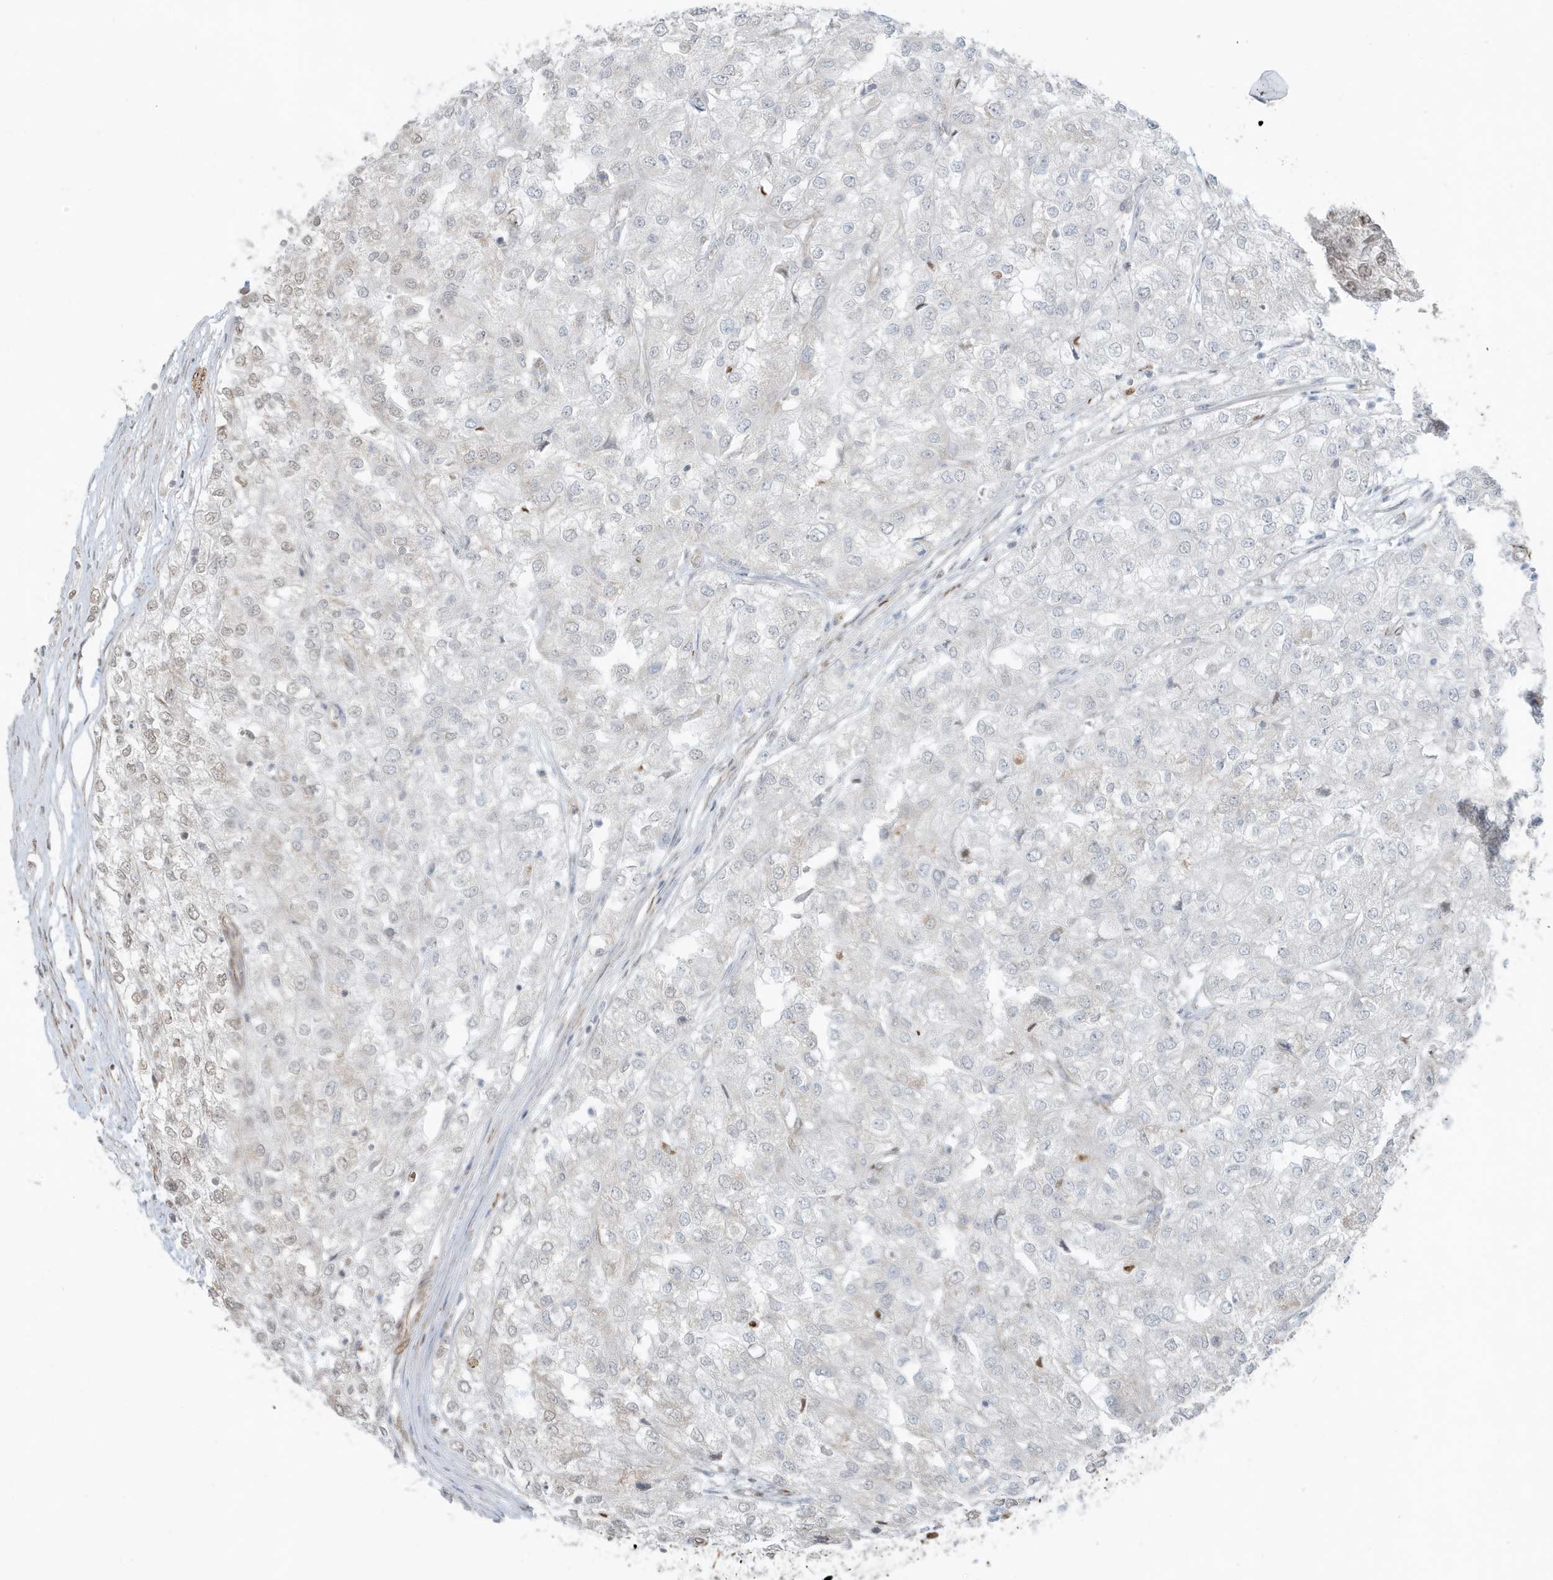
{"staining": {"intensity": "negative", "quantity": "none", "location": "none"}, "tissue": "renal cancer", "cell_type": "Tumor cells", "image_type": "cancer", "snomed": [{"axis": "morphology", "description": "Adenocarcinoma, NOS"}, {"axis": "topography", "description": "Kidney"}], "caption": "There is no significant expression in tumor cells of renal cancer.", "gene": "CHCHD4", "patient": {"sex": "female", "age": 54}}